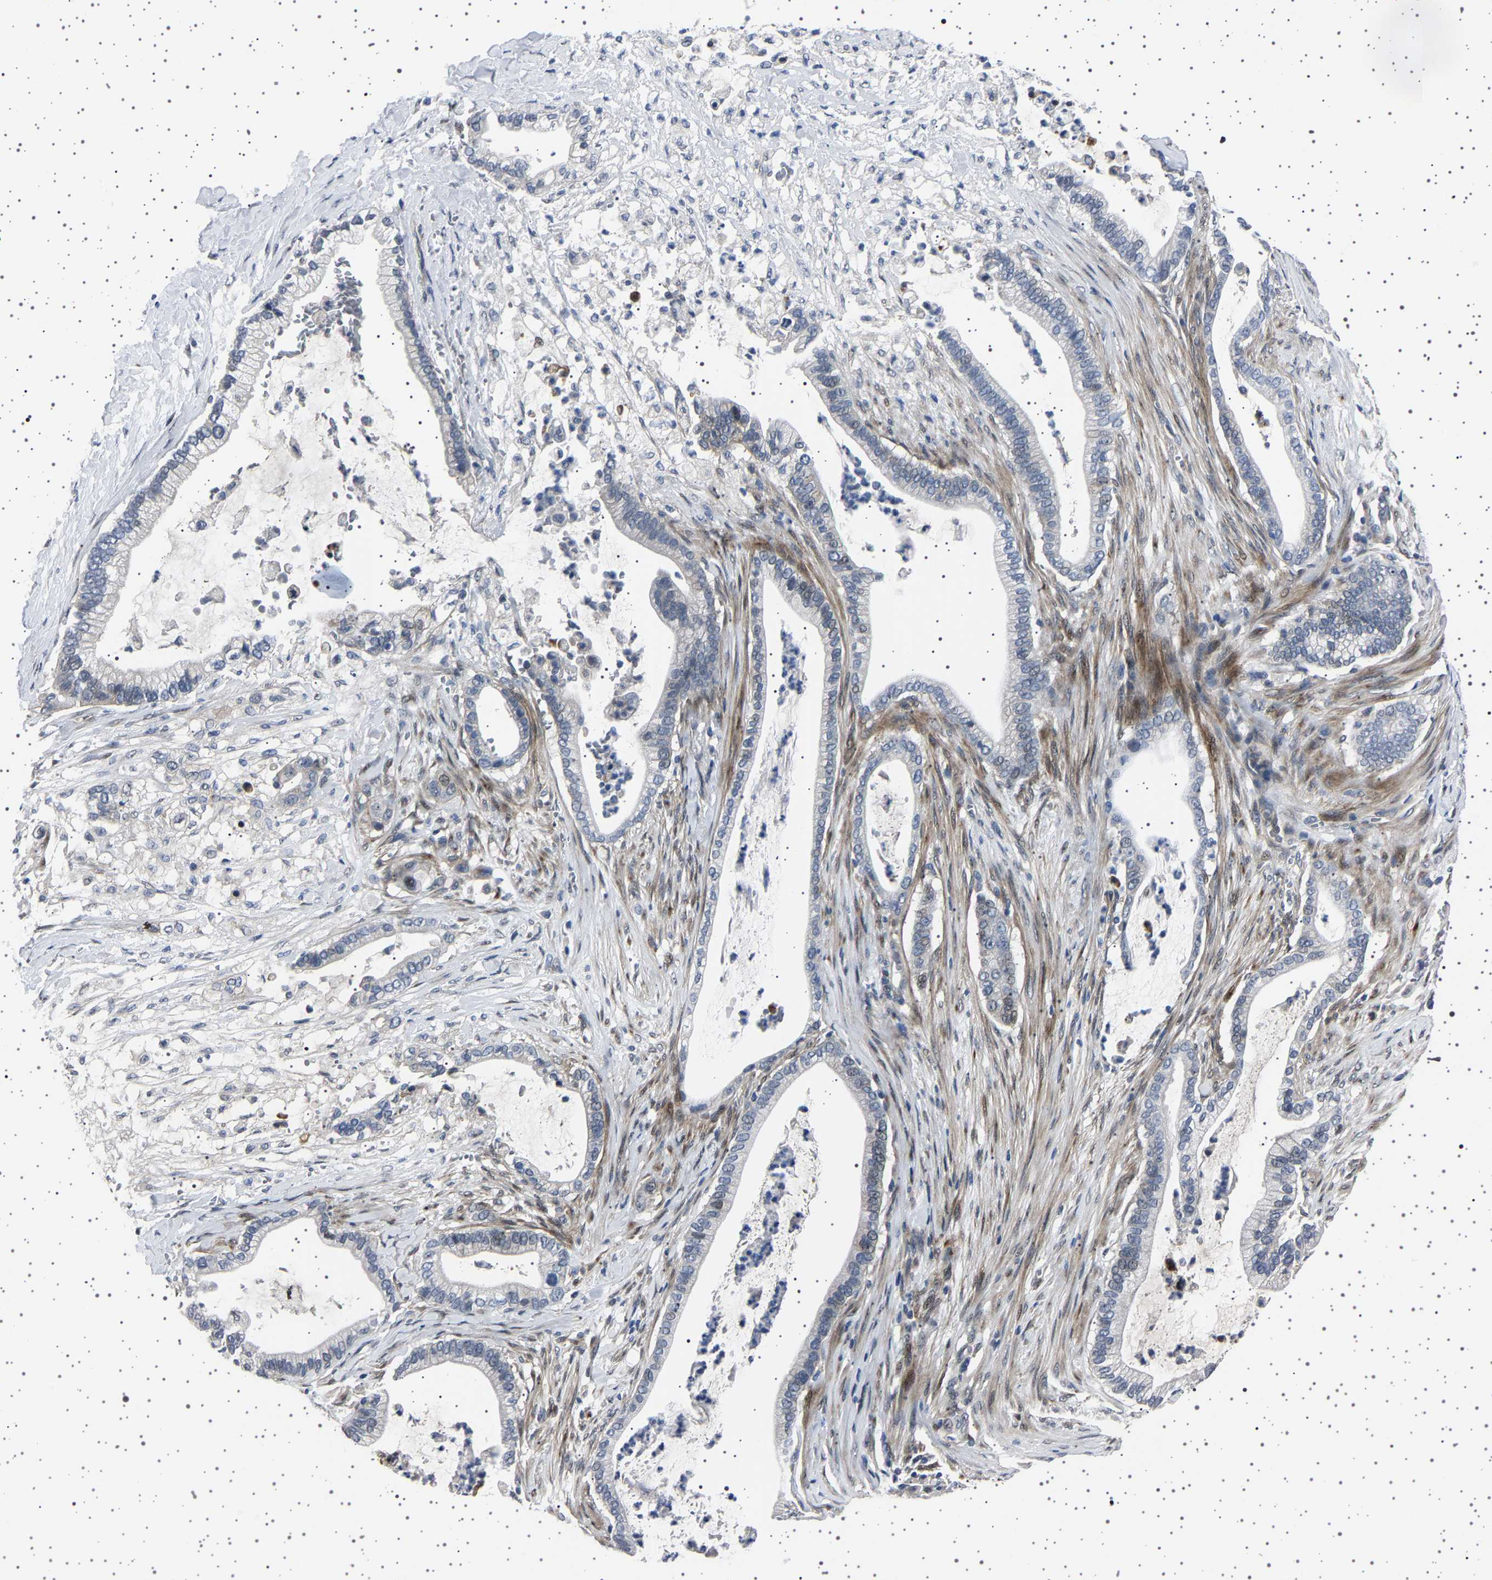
{"staining": {"intensity": "negative", "quantity": "none", "location": "none"}, "tissue": "pancreatic cancer", "cell_type": "Tumor cells", "image_type": "cancer", "snomed": [{"axis": "morphology", "description": "Adenocarcinoma, NOS"}, {"axis": "topography", "description": "Pancreas"}], "caption": "High magnification brightfield microscopy of pancreatic cancer (adenocarcinoma) stained with DAB (brown) and counterstained with hematoxylin (blue): tumor cells show no significant expression.", "gene": "PAK5", "patient": {"sex": "male", "age": 69}}